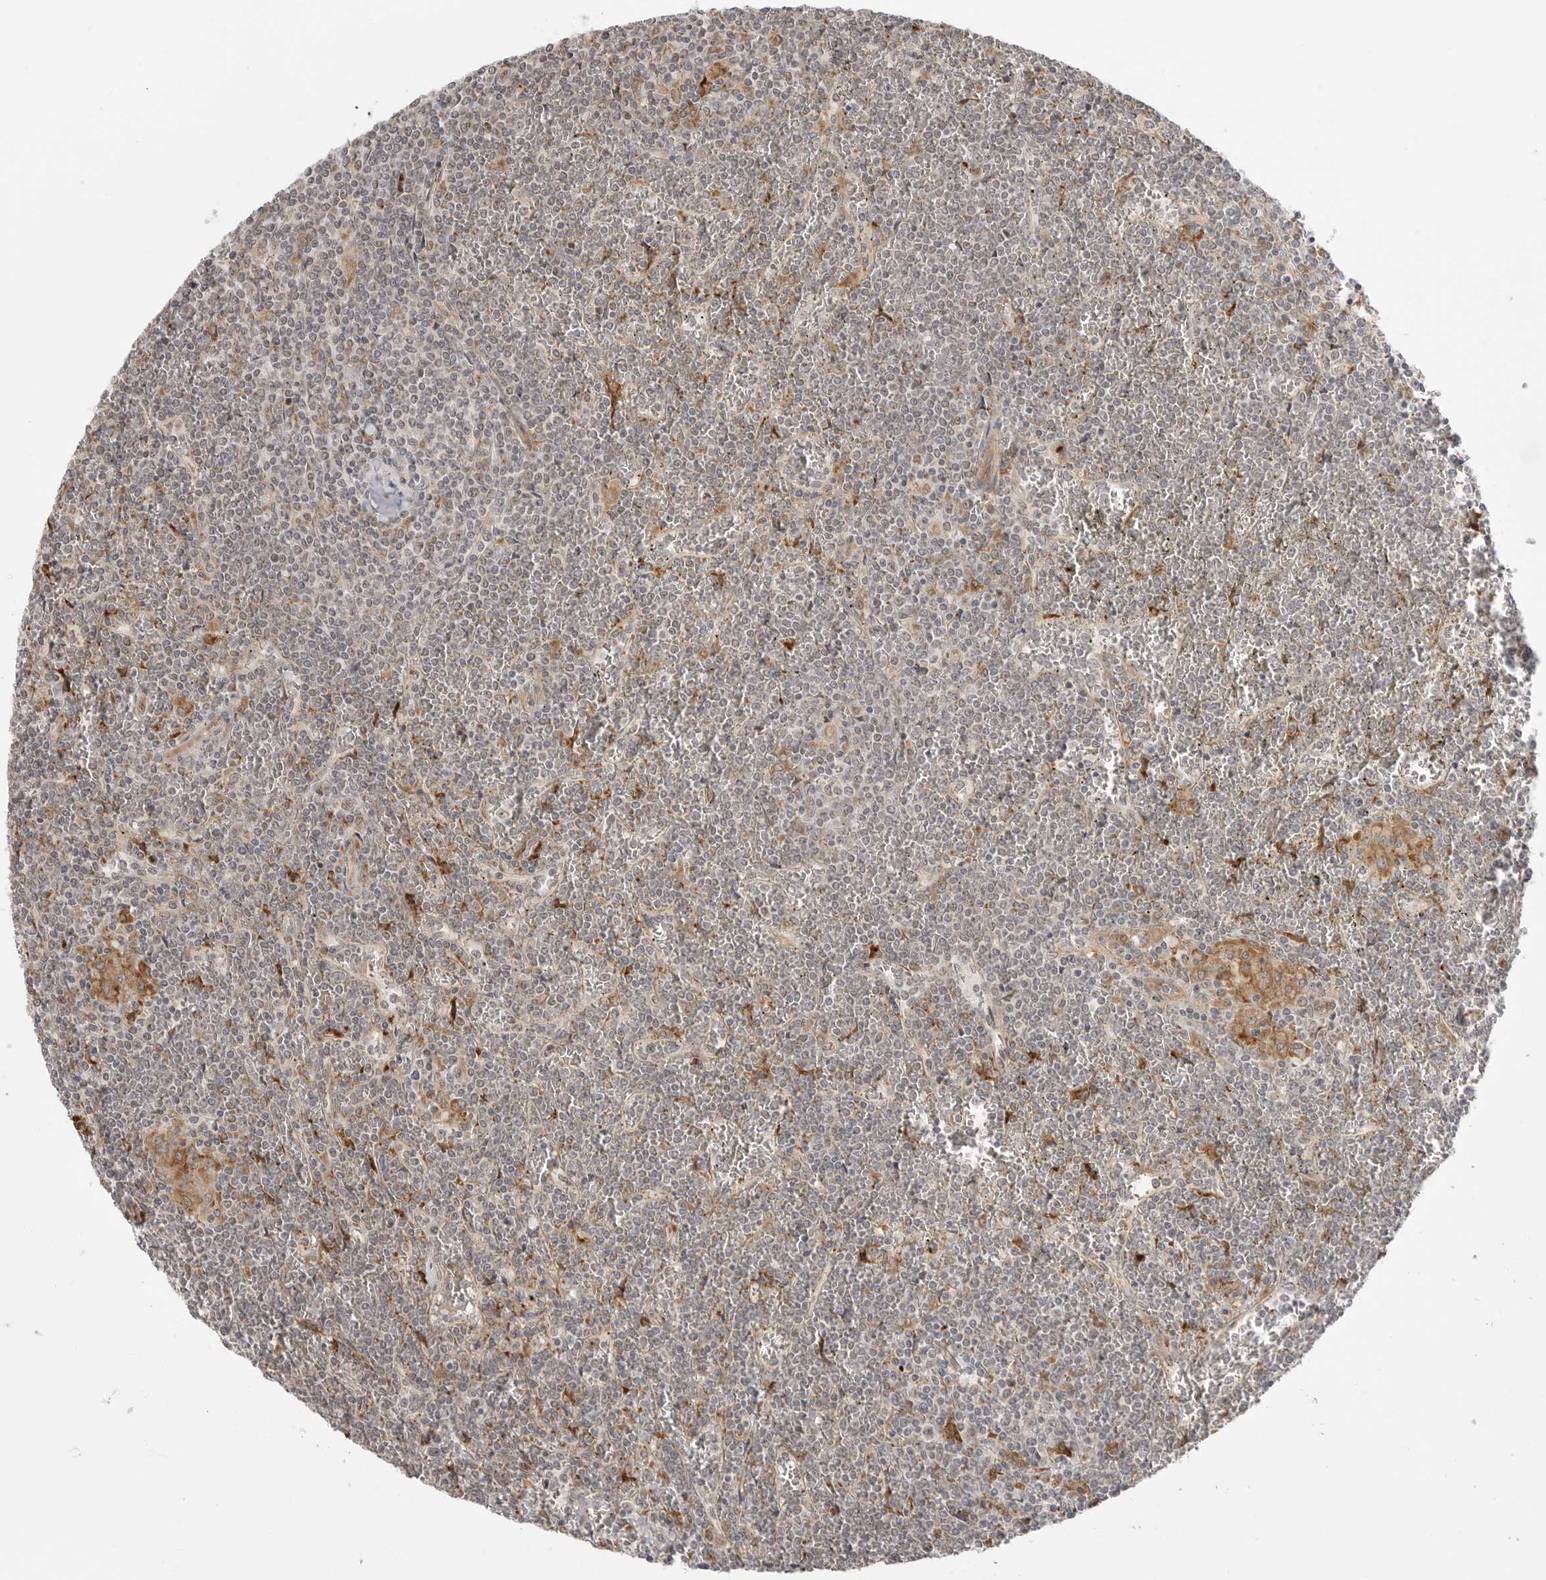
{"staining": {"intensity": "negative", "quantity": "none", "location": "none"}, "tissue": "lymphoma", "cell_type": "Tumor cells", "image_type": "cancer", "snomed": [{"axis": "morphology", "description": "Malignant lymphoma, non-Hodgkin's type, Low grade"}, {"axis": "topography", "description": "Spleen"}], "caption": "There is no significant staining in tumor cells of malignant lymphoma, non-Hodgkin's type (low-grade).", "gene": "KALRN", "patient": {"sex": "female", "age": 19}}